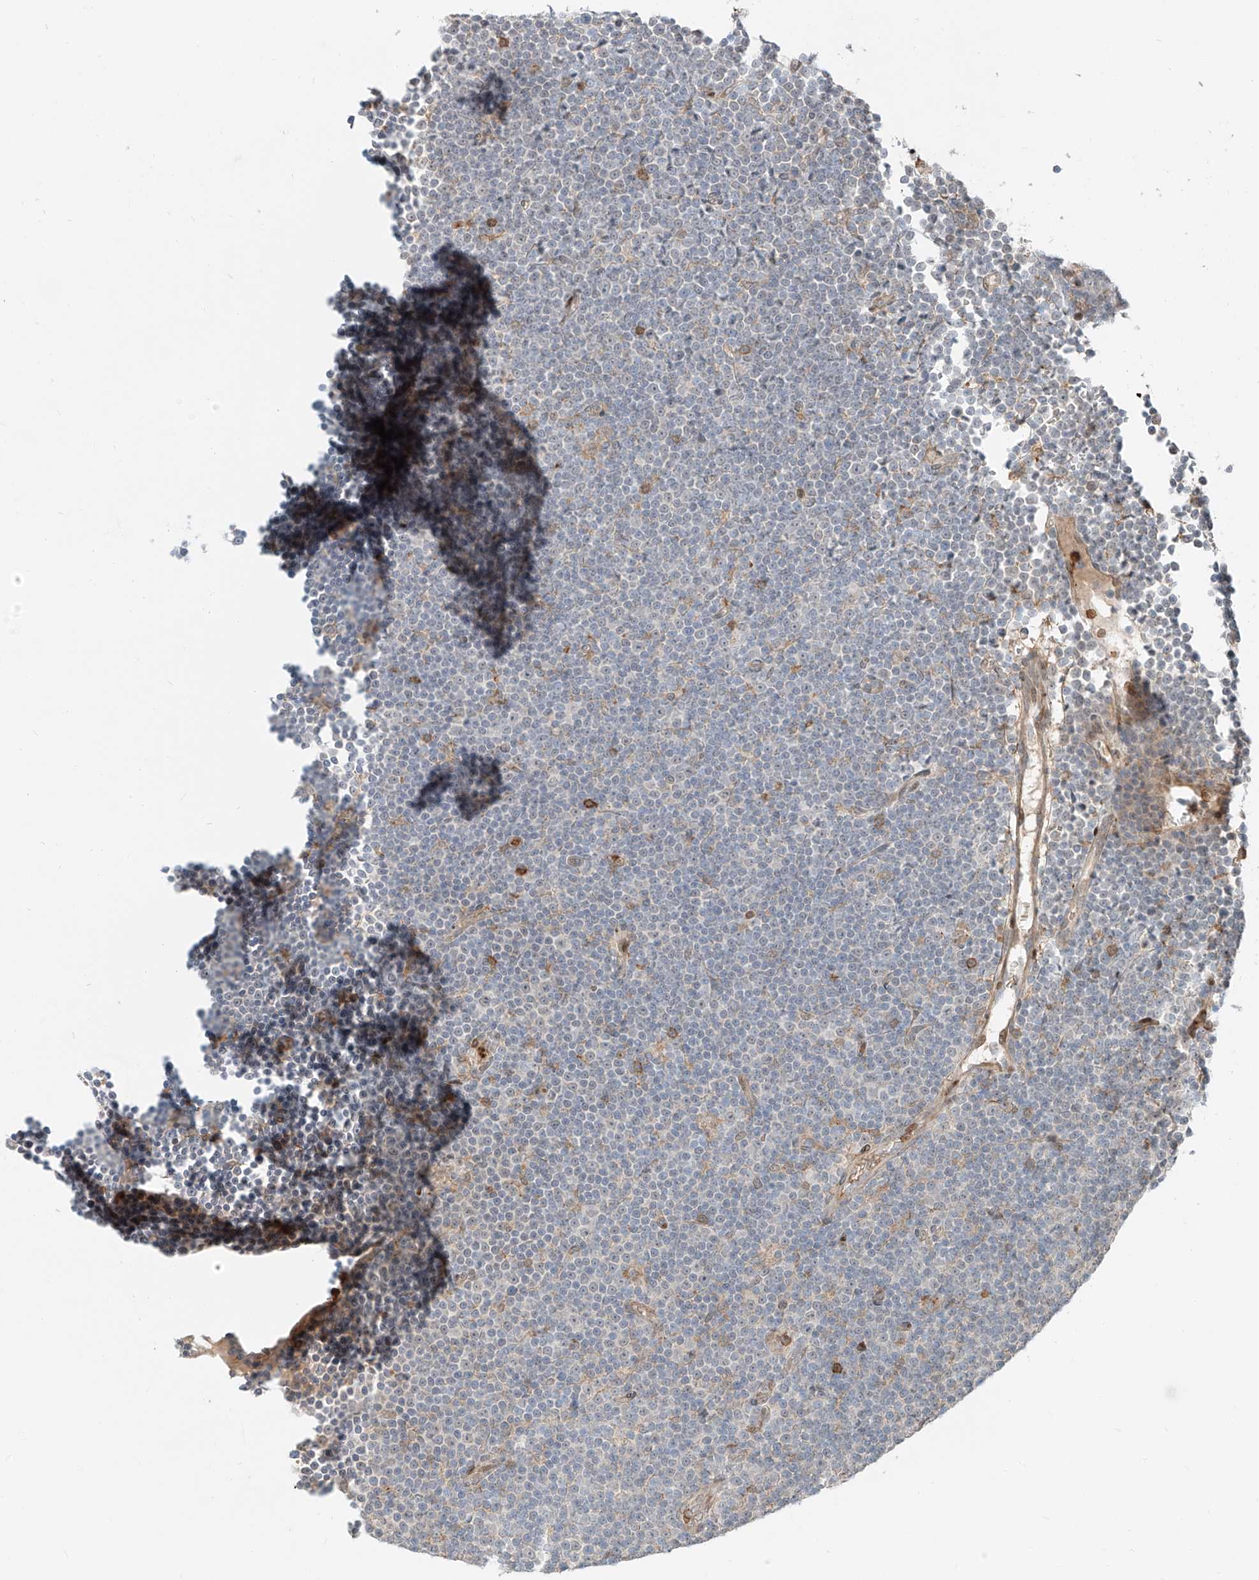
{"staining": {"intensity": "negative", "quantity": "none", "location": "none"}, "tissue": "lymphoma", "cell_type": "Tumor cells", "image_type": "cancer", "snomed": [{"axis": "morphology", "description": "Malignant lymphoma, non-Hodgkin's type, Low grade"}, {"axis": "topography", "description": "Lymph node"}], "caption": "This is an immunohistochemistry (IHC) photomicrograph of malignant lymphoma, non-Hodgkin's type (low-grade). There is no expression in tumor cells.", "gene": "CEP162", "patient": {"sex": "female", "age": 67}}